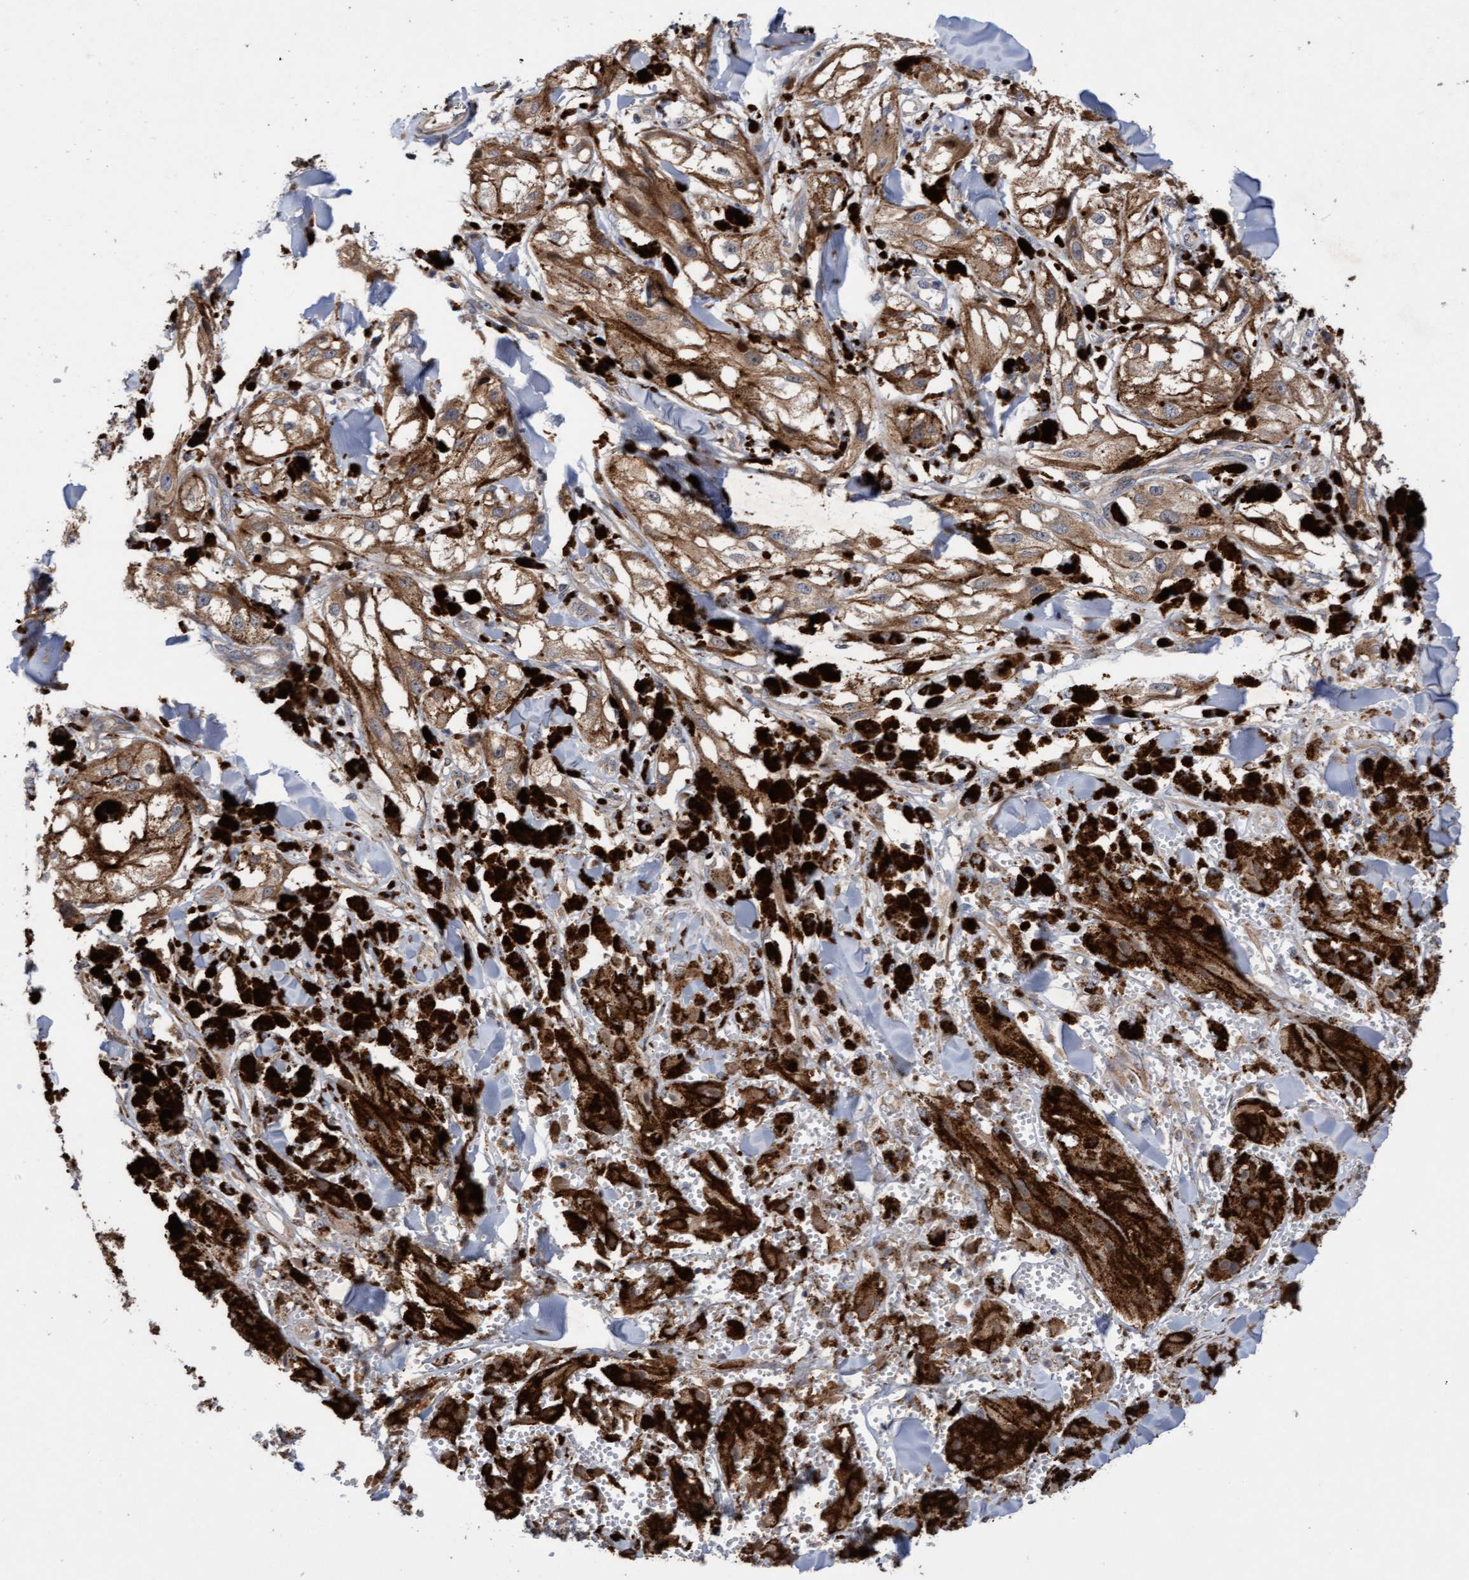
{"staining": {"intensity": "strong", "quantity": ">75%", "location": "cytoplasmic/membranous"}, "tissue": "melanoma", "cell_type": "Tumor cells", "image_type": "cancer", "snomed": [{"axis": "morphology", "description": "Malignant melanoma, NOS"}, {"axis": "topography", "description": "Skin"}], "caption": "Malignant melanoma stained with a protein marker shows strong staining in tumor cells.", "gene": "ELP5", "patient": {"sex": "male", "age": 88}}